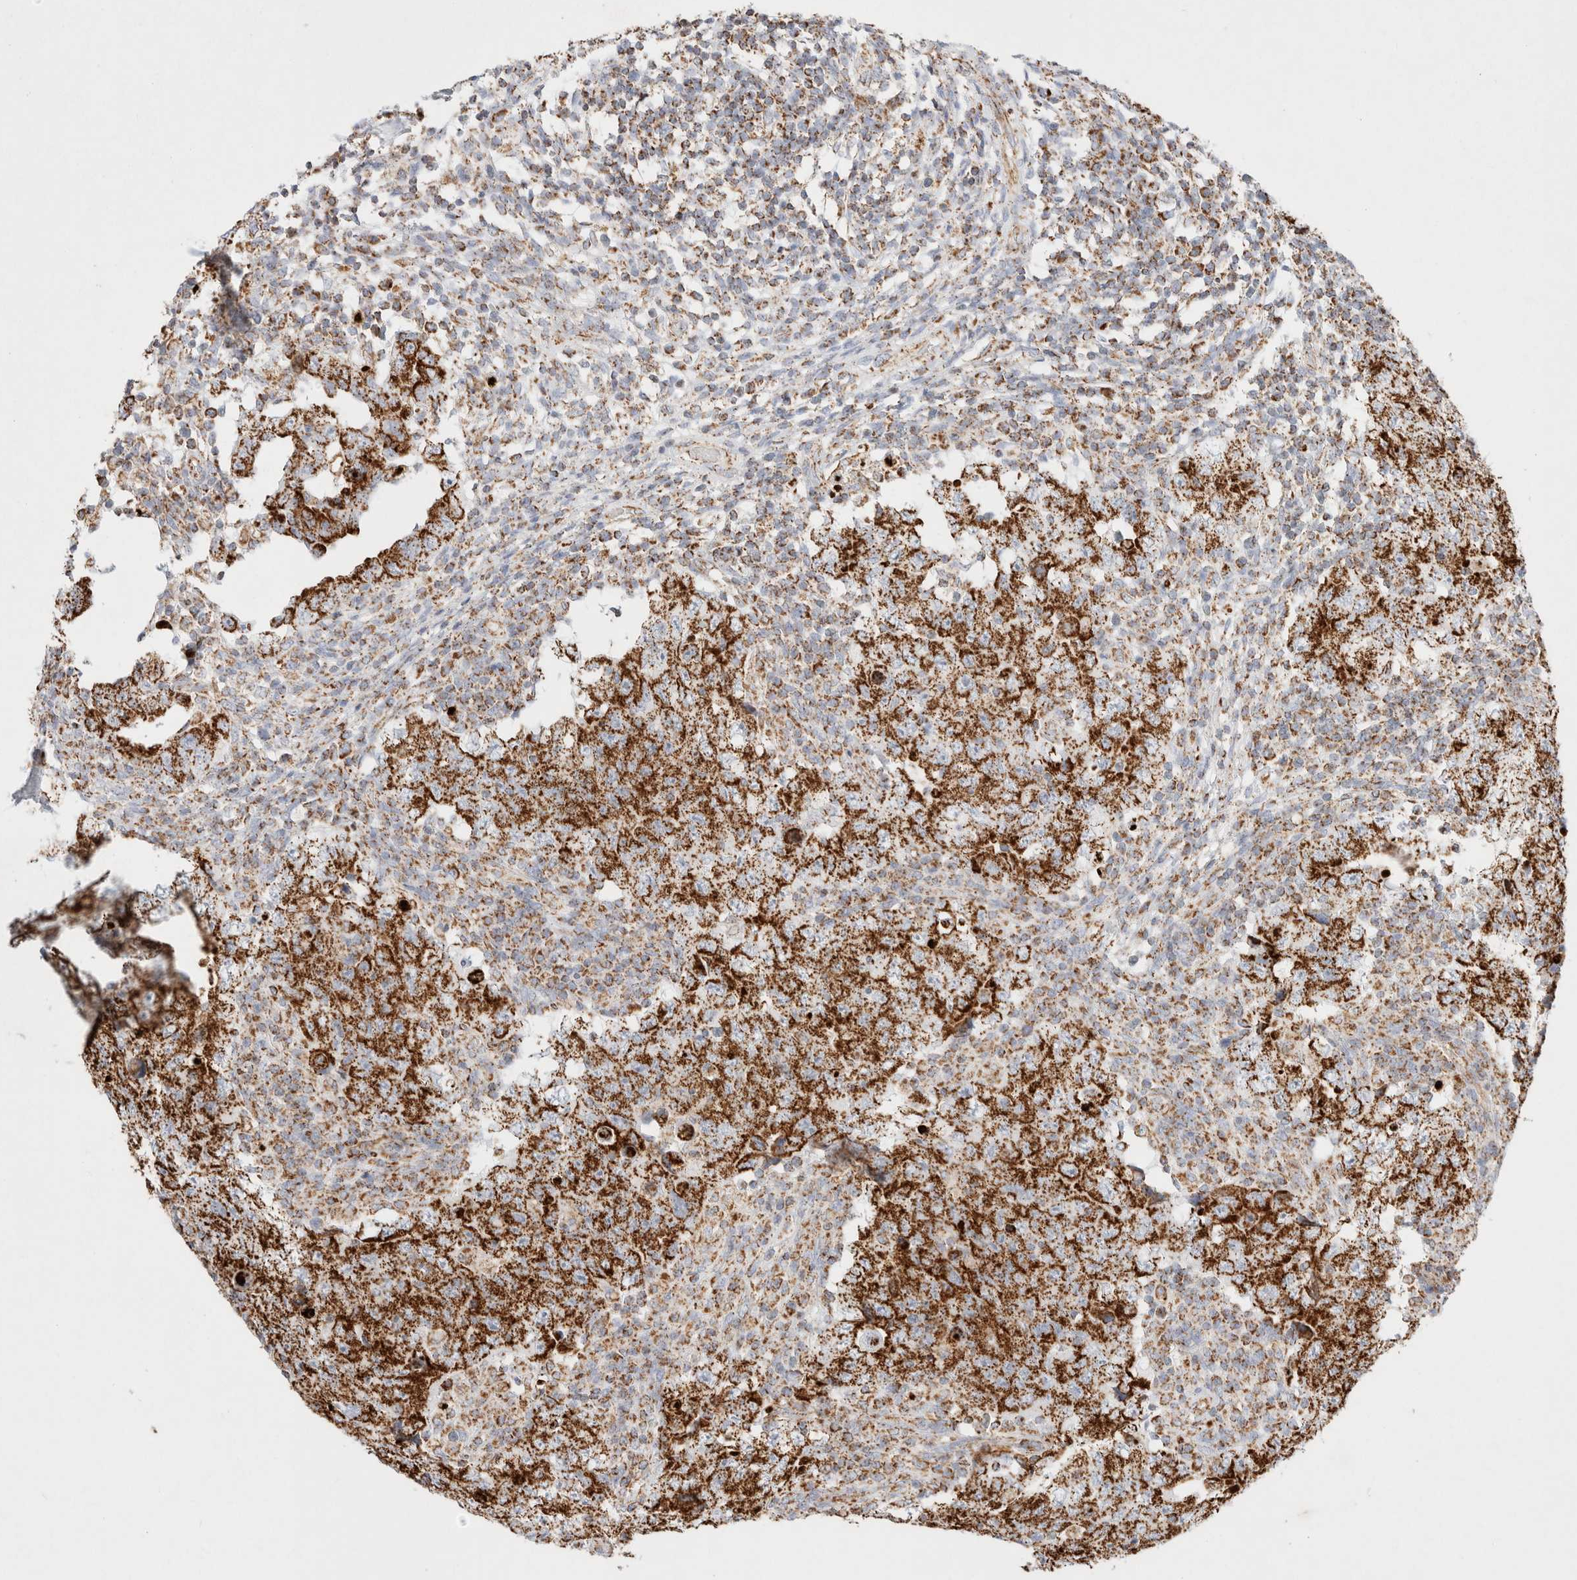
{"staining": {"intensity": "strong", "quantity": ">75%", "location": "cytoplasmic/membranous"}, "tissue": "testis cancer", "cell_type": "Tumor cells", "image_type": "cancer", "snomed": [{"axis": "morphology", "description": "Carcinoma, Embryonal, NOS"}, {"axis": "topography", "description": "Testis"}], "caption": "An IHC micrograph of tumor tissue is shown. Protein staining in brown labels strong cytoplasmic/membranous positivity in testis cancer within tumor cells.", "gene": "PHB2", "patient": {"sex": "male", "age": 26}}